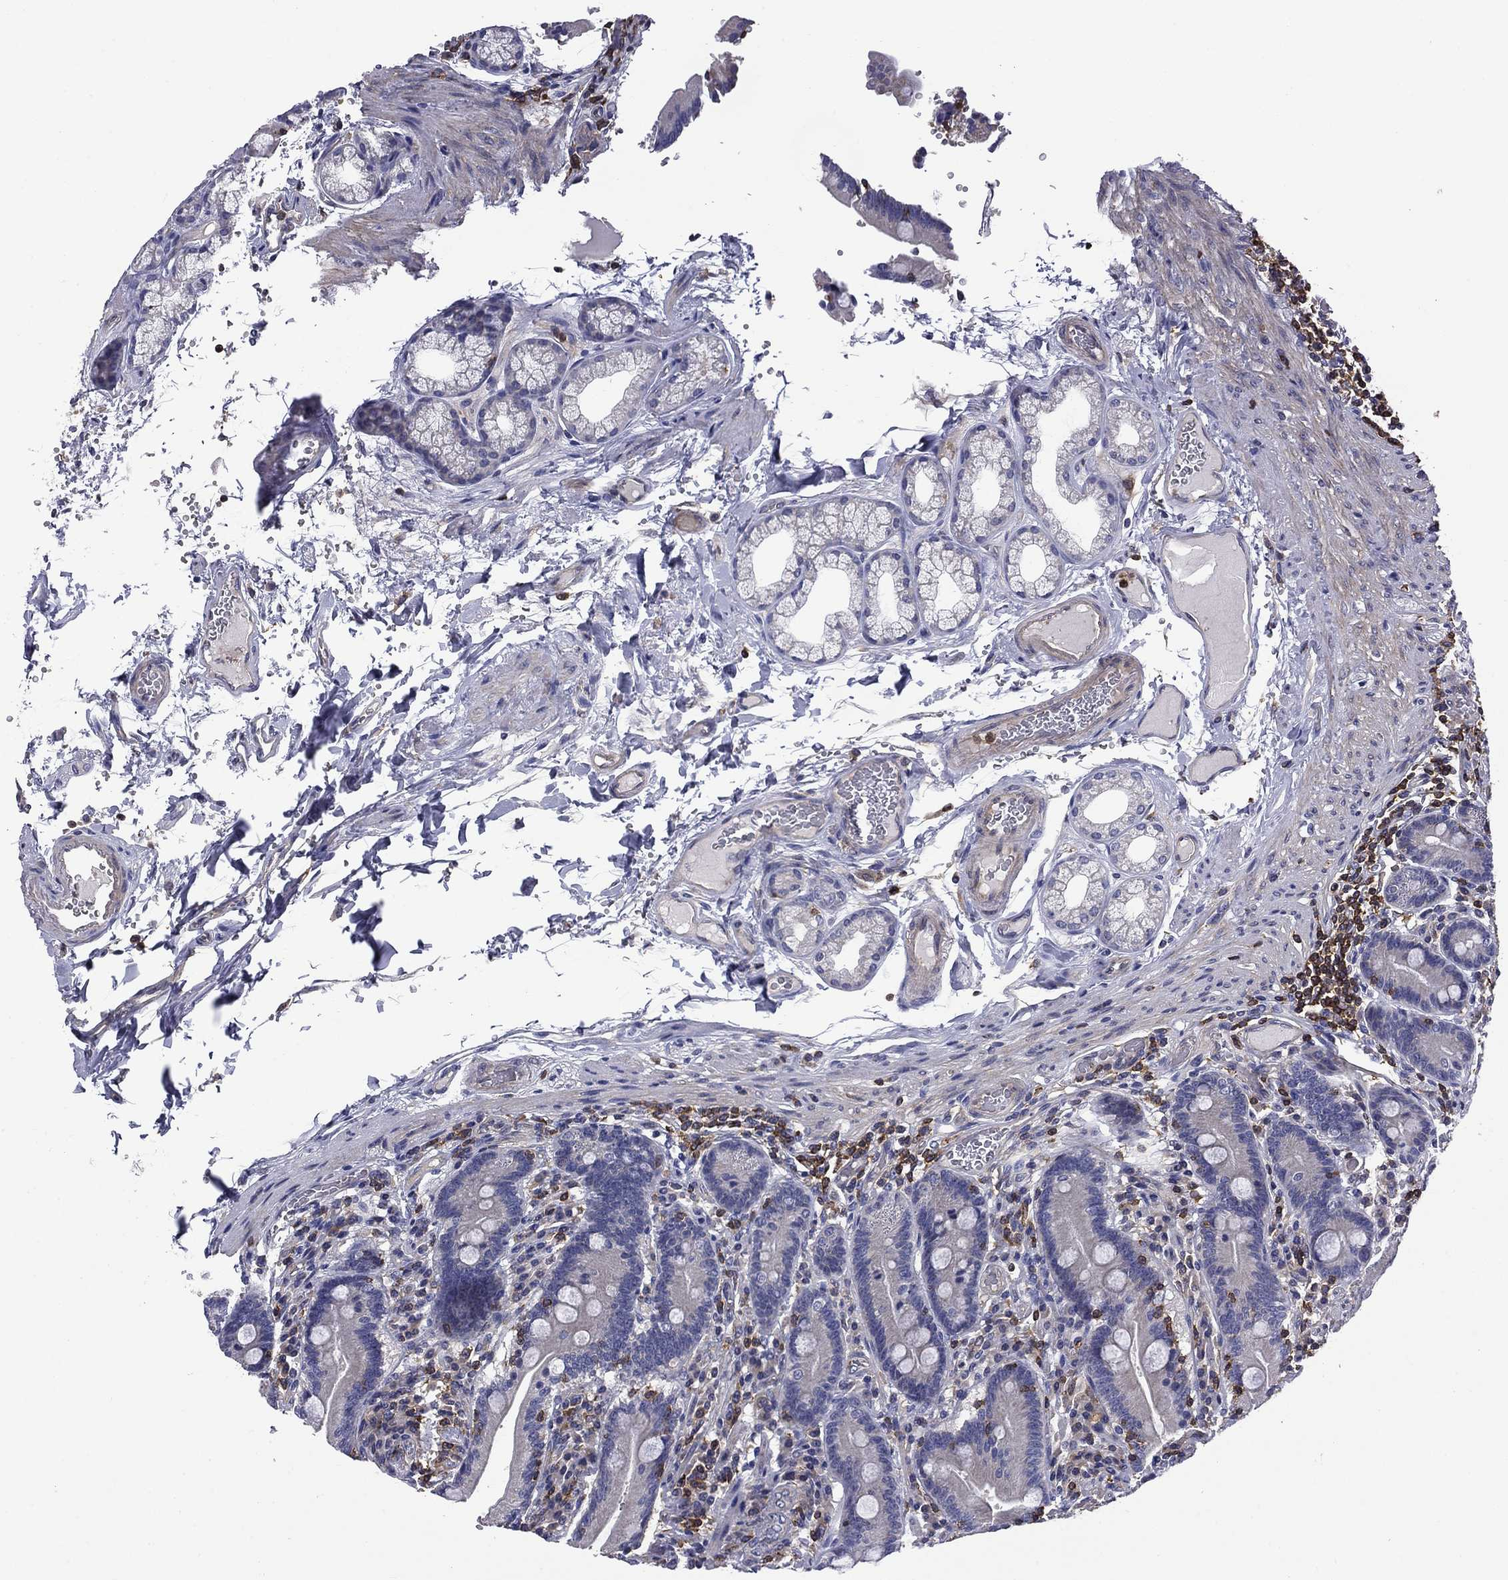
{"staining": {"intensity": "negative", "quantity": "none", "location": "none"}, "tissue": "duodenum", "cell_type": "Glandular cells", "image_type": "normal", "snomed": [{"axis": "morphology", "description": "Normal tissue, NOS"}, {"axis": "topography", "description": "Duodenum"}], "caption": "A histopathology image of duodenum stained for a protein demonstrates no brown staining in glandular cells. The staining is performed using DAB (3,3'-diaminobenzidine) brown chromogen with nuclei counter-stained in using hematoxylin.", "gene": "ARHGAP45", "patient": {"sex": "female", "age": 62}}